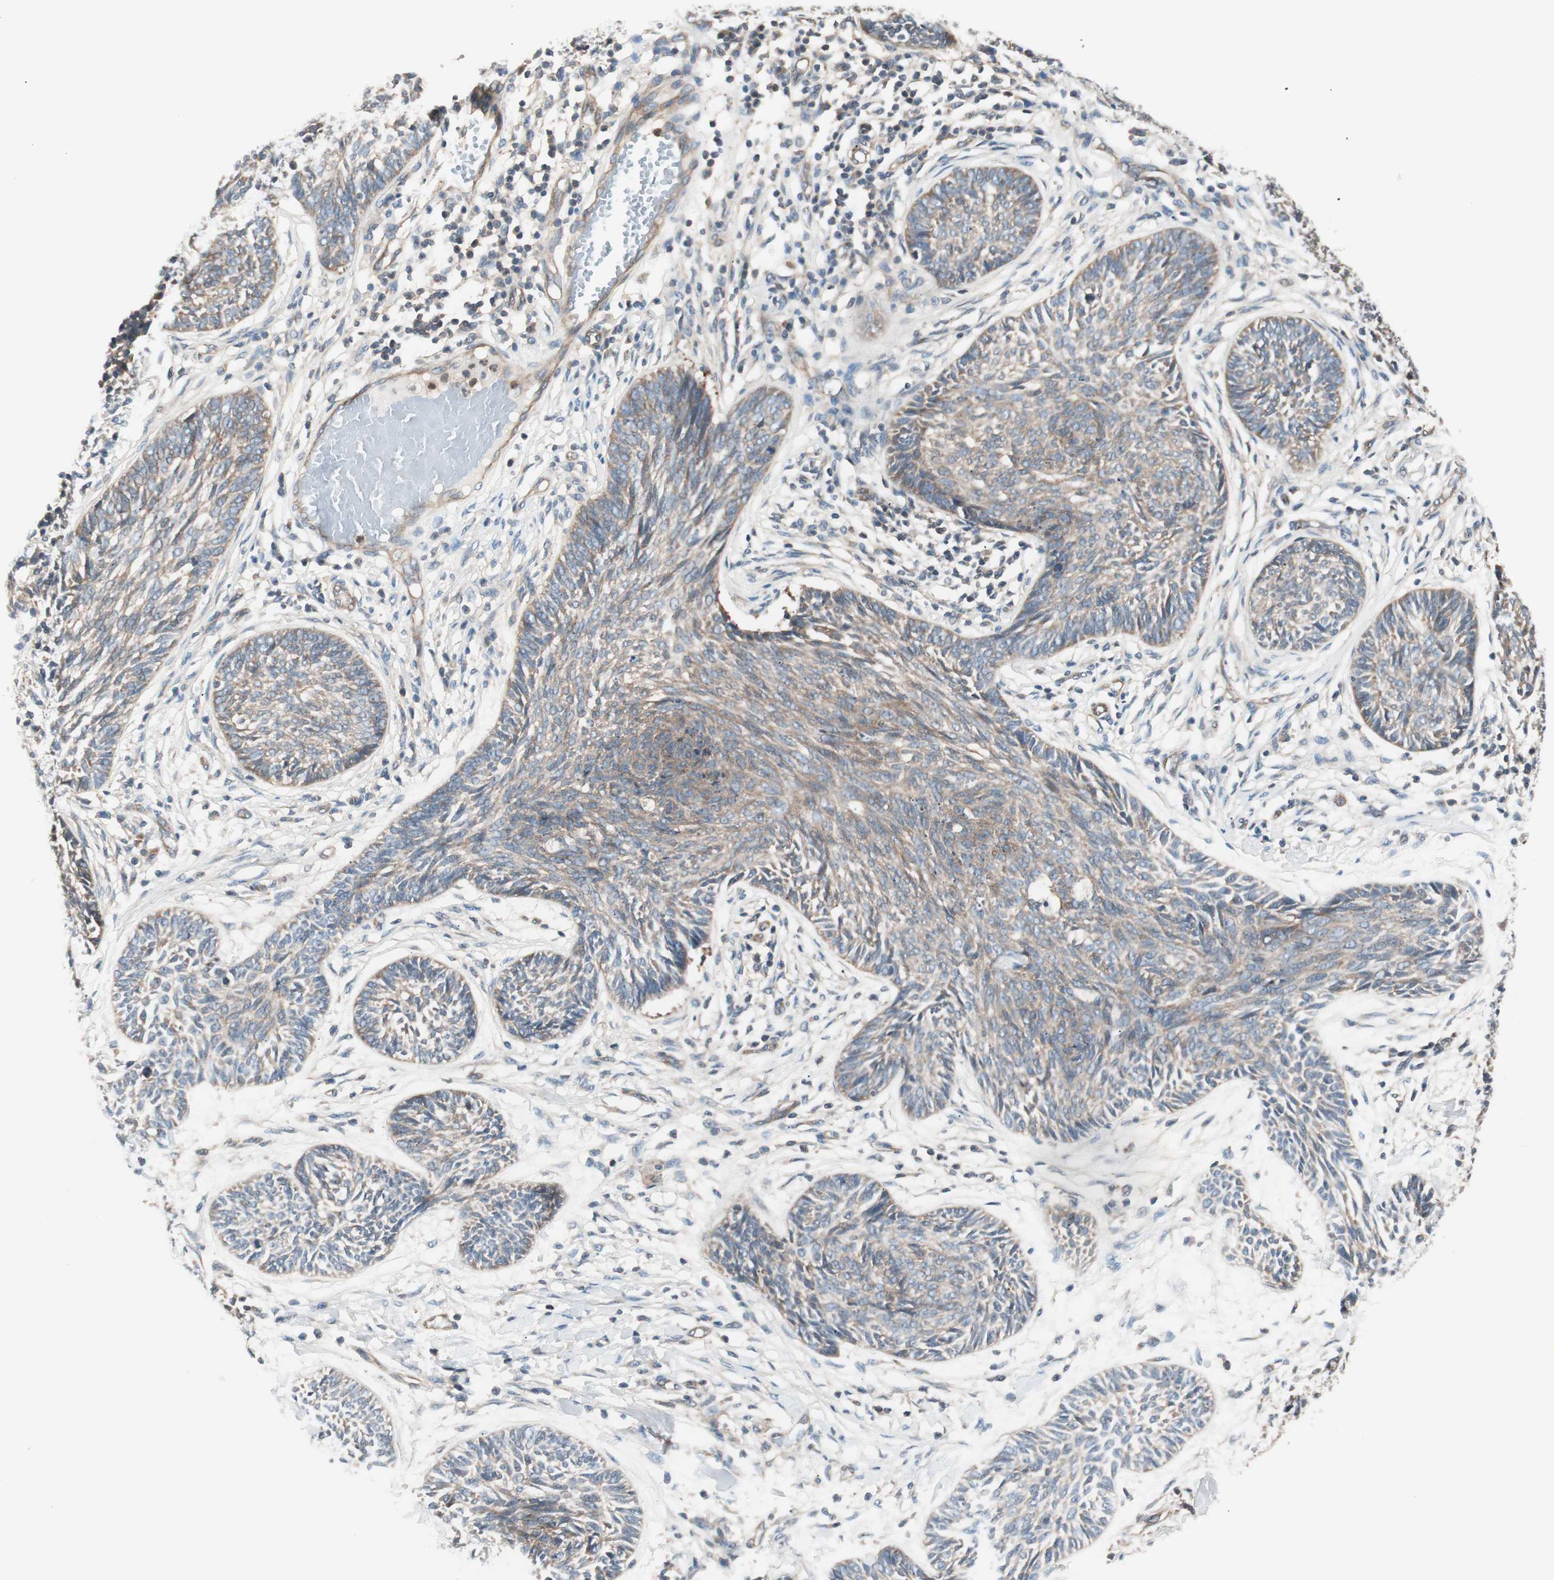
{"staining": {"intensity": "moderate", "quantity": ">75%", "location": "cytoplasmic/membranous"}, "tissue": "skin cancer", "cell_type": "Tumor cells", "image_type": "cancer", "snomed": [{"axis": "morphology", "description": "Papilloma, NOS"}, {"axis": "morphology", "description": "Basal cell carcinoma"}, {"axis": "topography", "description": "Skin"}], "caption": "The immunohistochemical stain labels moderate cytoplasmic/membranous positivity in tumor cells of basal cell carcinoma (skin) tissue.", "gene": "TSG101", "patient": {"sex": "male", "age": 87}}